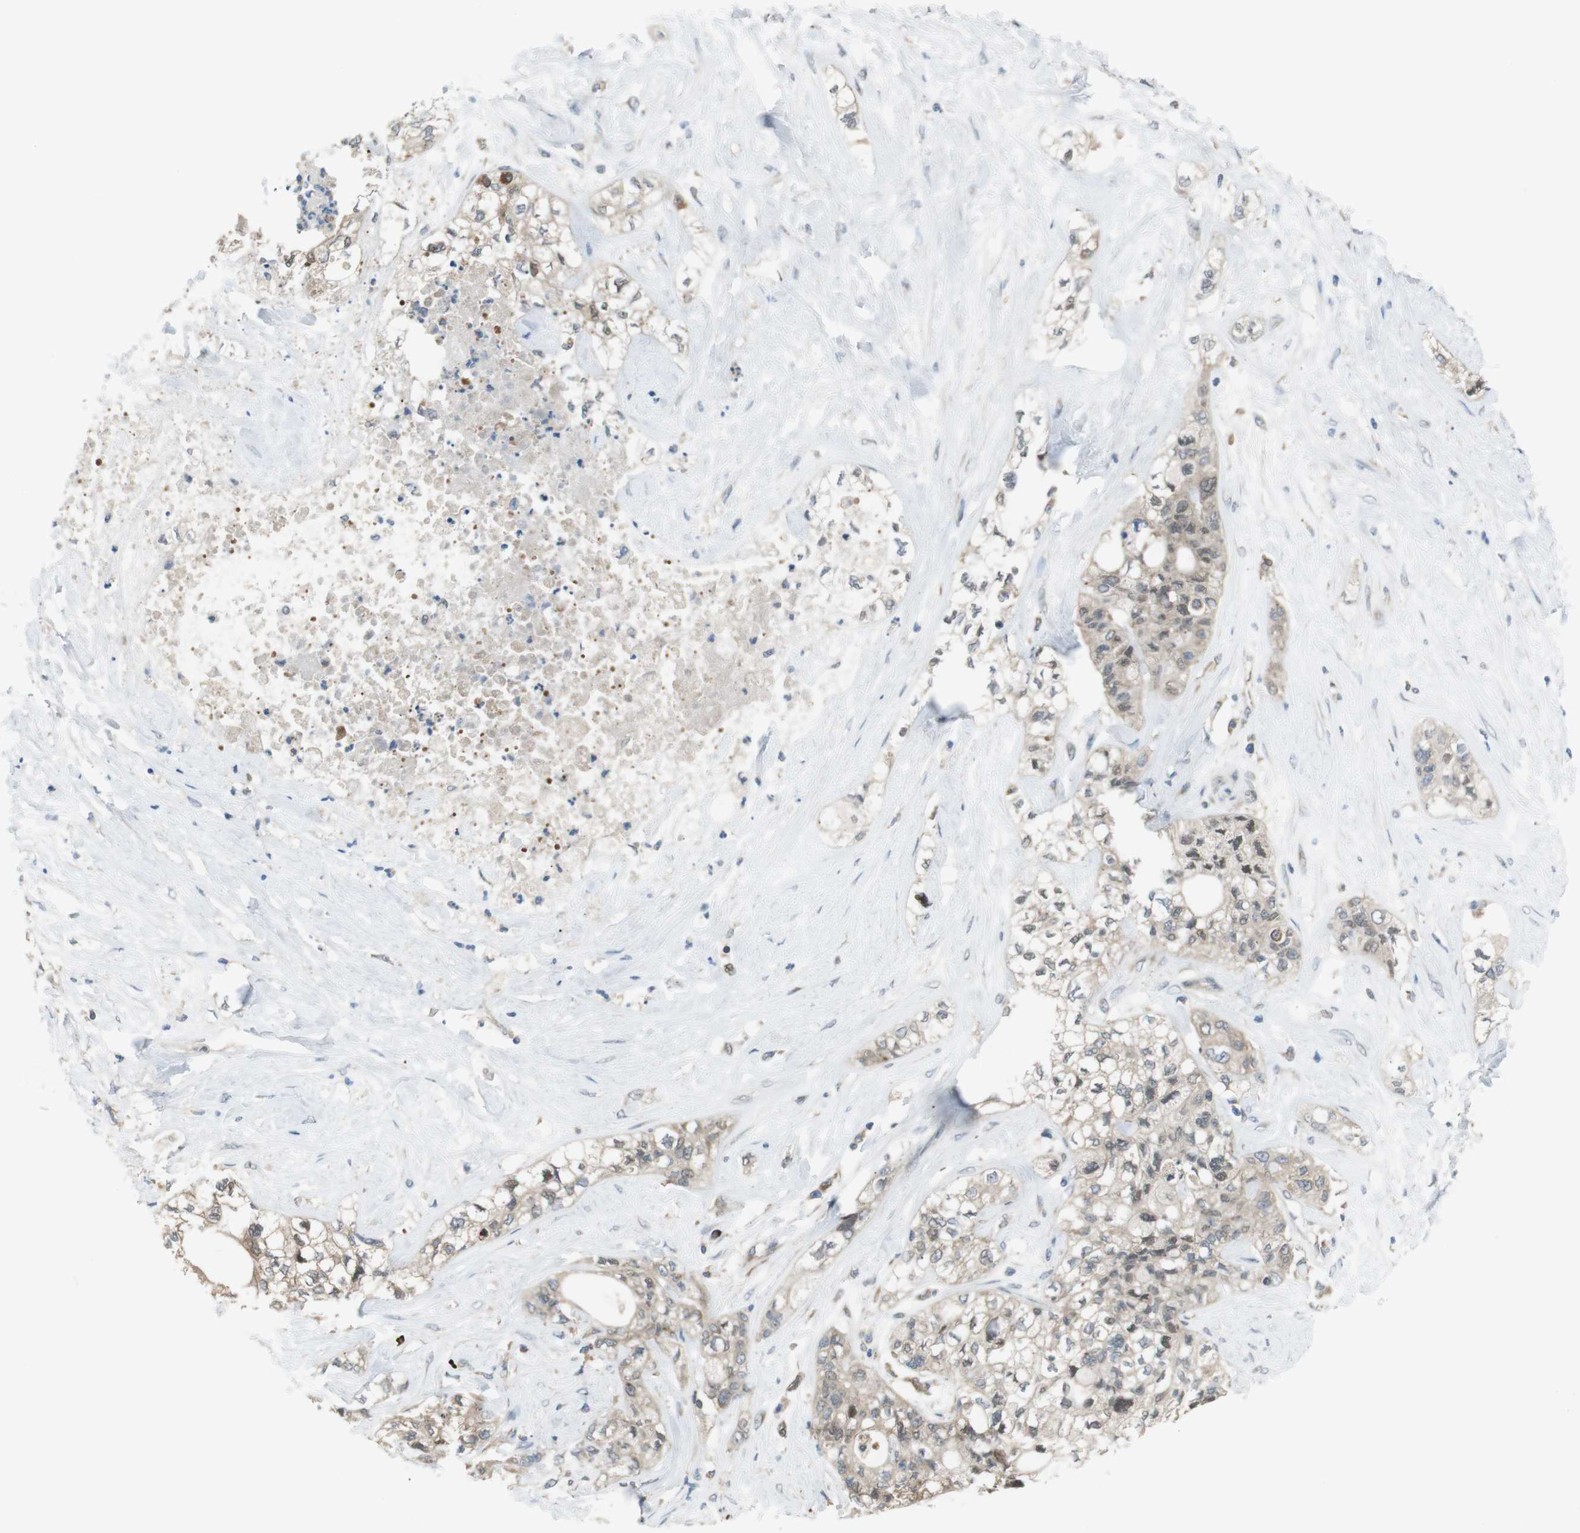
{"staining": {"intensity": "moderate", "quantity": ">75%", "location": "cytoplasmic/membranous"}, "tissue": "pancreatic cancer", "cell_type": "Tumor cells", "image_type": "cancer", "snomed": [{"axis": "morphology", "description": "Adenocarcinoma, NOS"}, {"axis": "topography", "description": "Pancreas"}], "caption": "An immunohistochemistry (IHC) image of tumor tissue is shown. Protein staining in brown shows moderate cytoplasmic/membranous positivity in adenocarcinoma (pancreatic) within tumor cells.", "gene": "SSR3", "patient": {"sex": "male", "age": 70}}